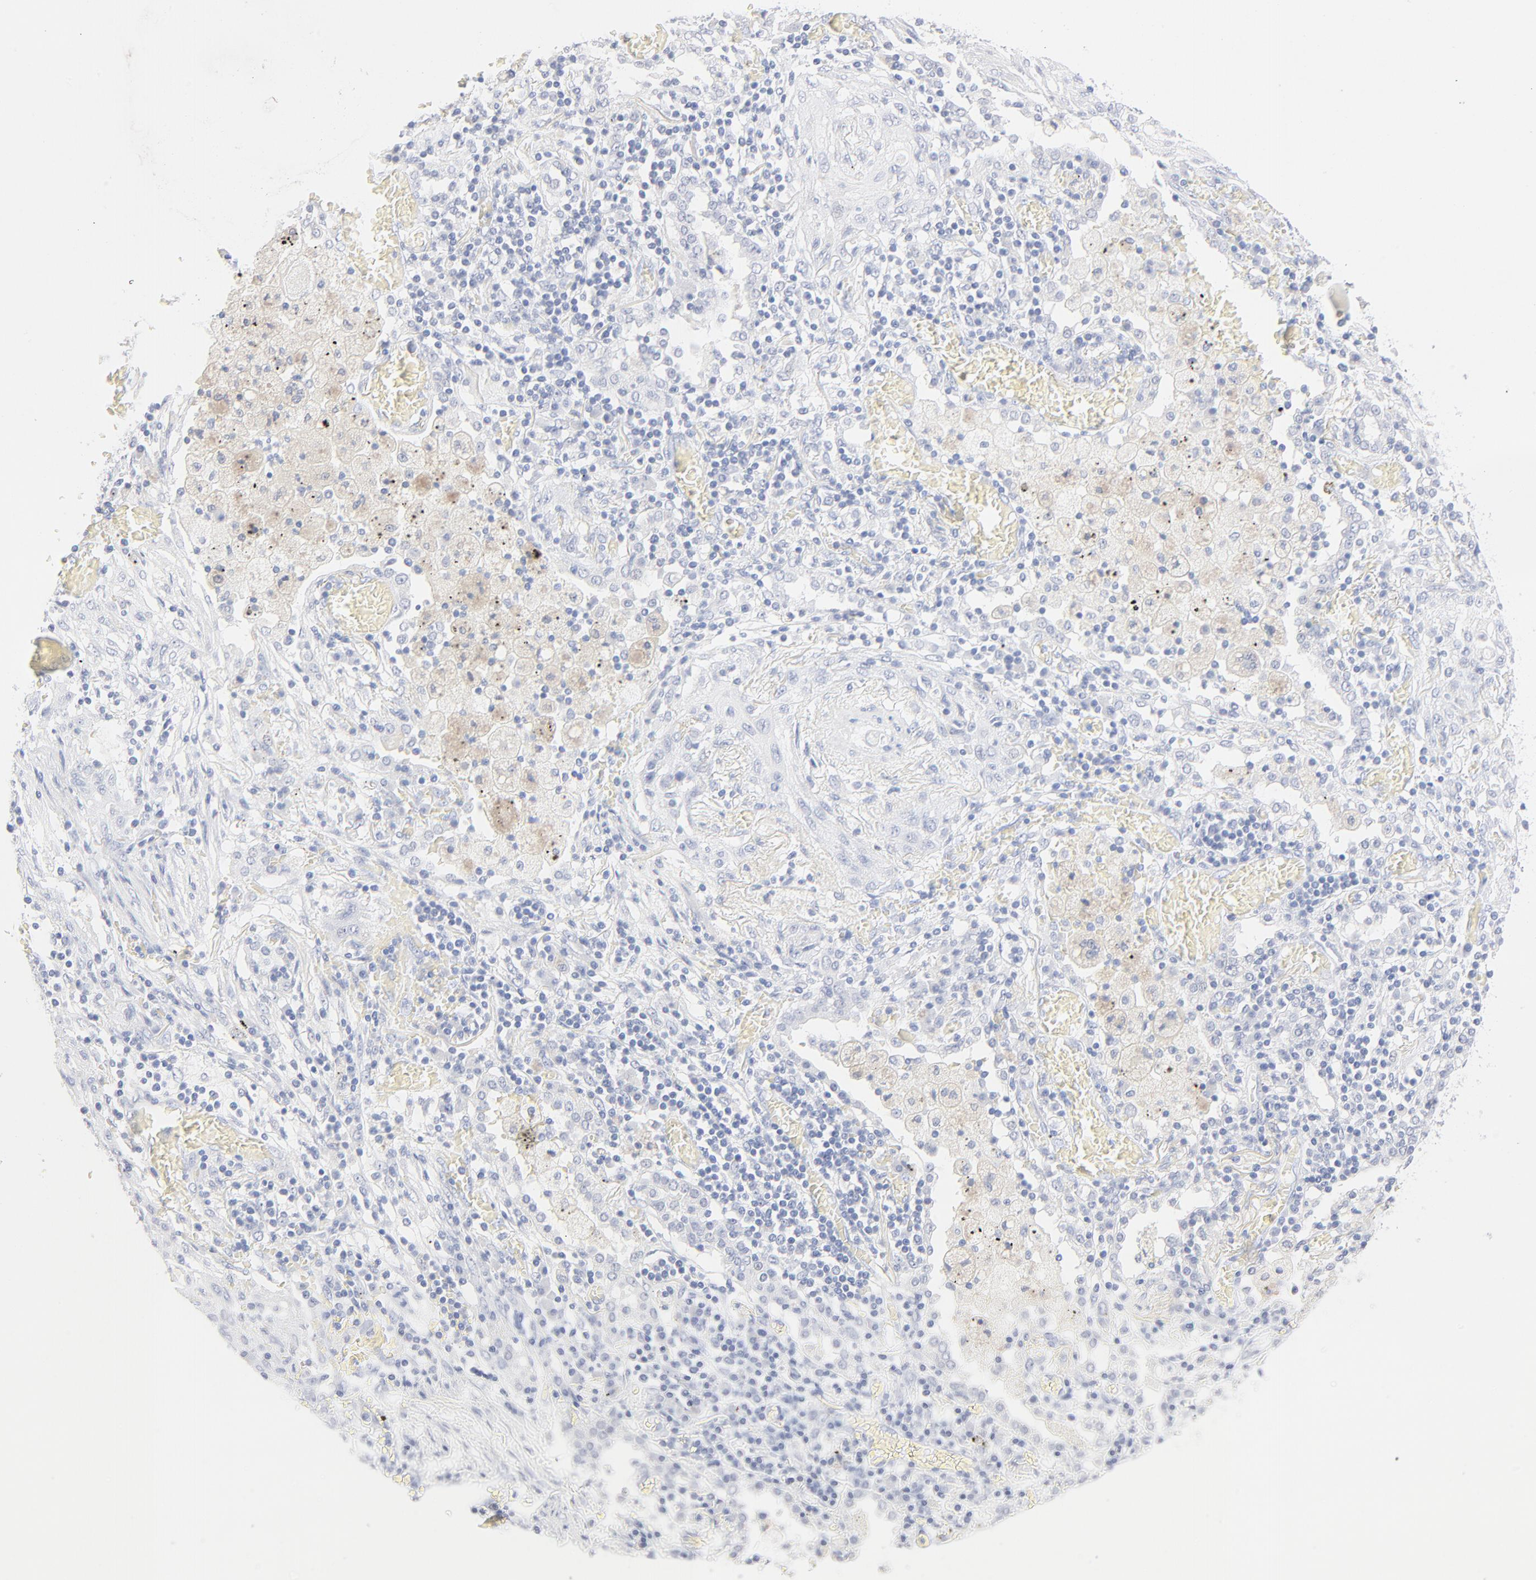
{"staining": {"intensity": "negative", "quantity": "none", "location": "none"}, "tissue": "lung cancer", "cell_type": "Tumor cells", "image_type": "cancer", "snomed": [{"axis": "morphology", "description": "Squamous cell carcinoma, NOS"}, {"axis": "topography", "description": "Lung"}], "caption": "A high-resolution photomicrograph shows immunohistochemistry (IHC) staining of lung squamous cell carcinoma, which reveals no significant staining in tumor cells.", "gene": "ONECUT1", "patient": {"sex": "female", "age": 47}}